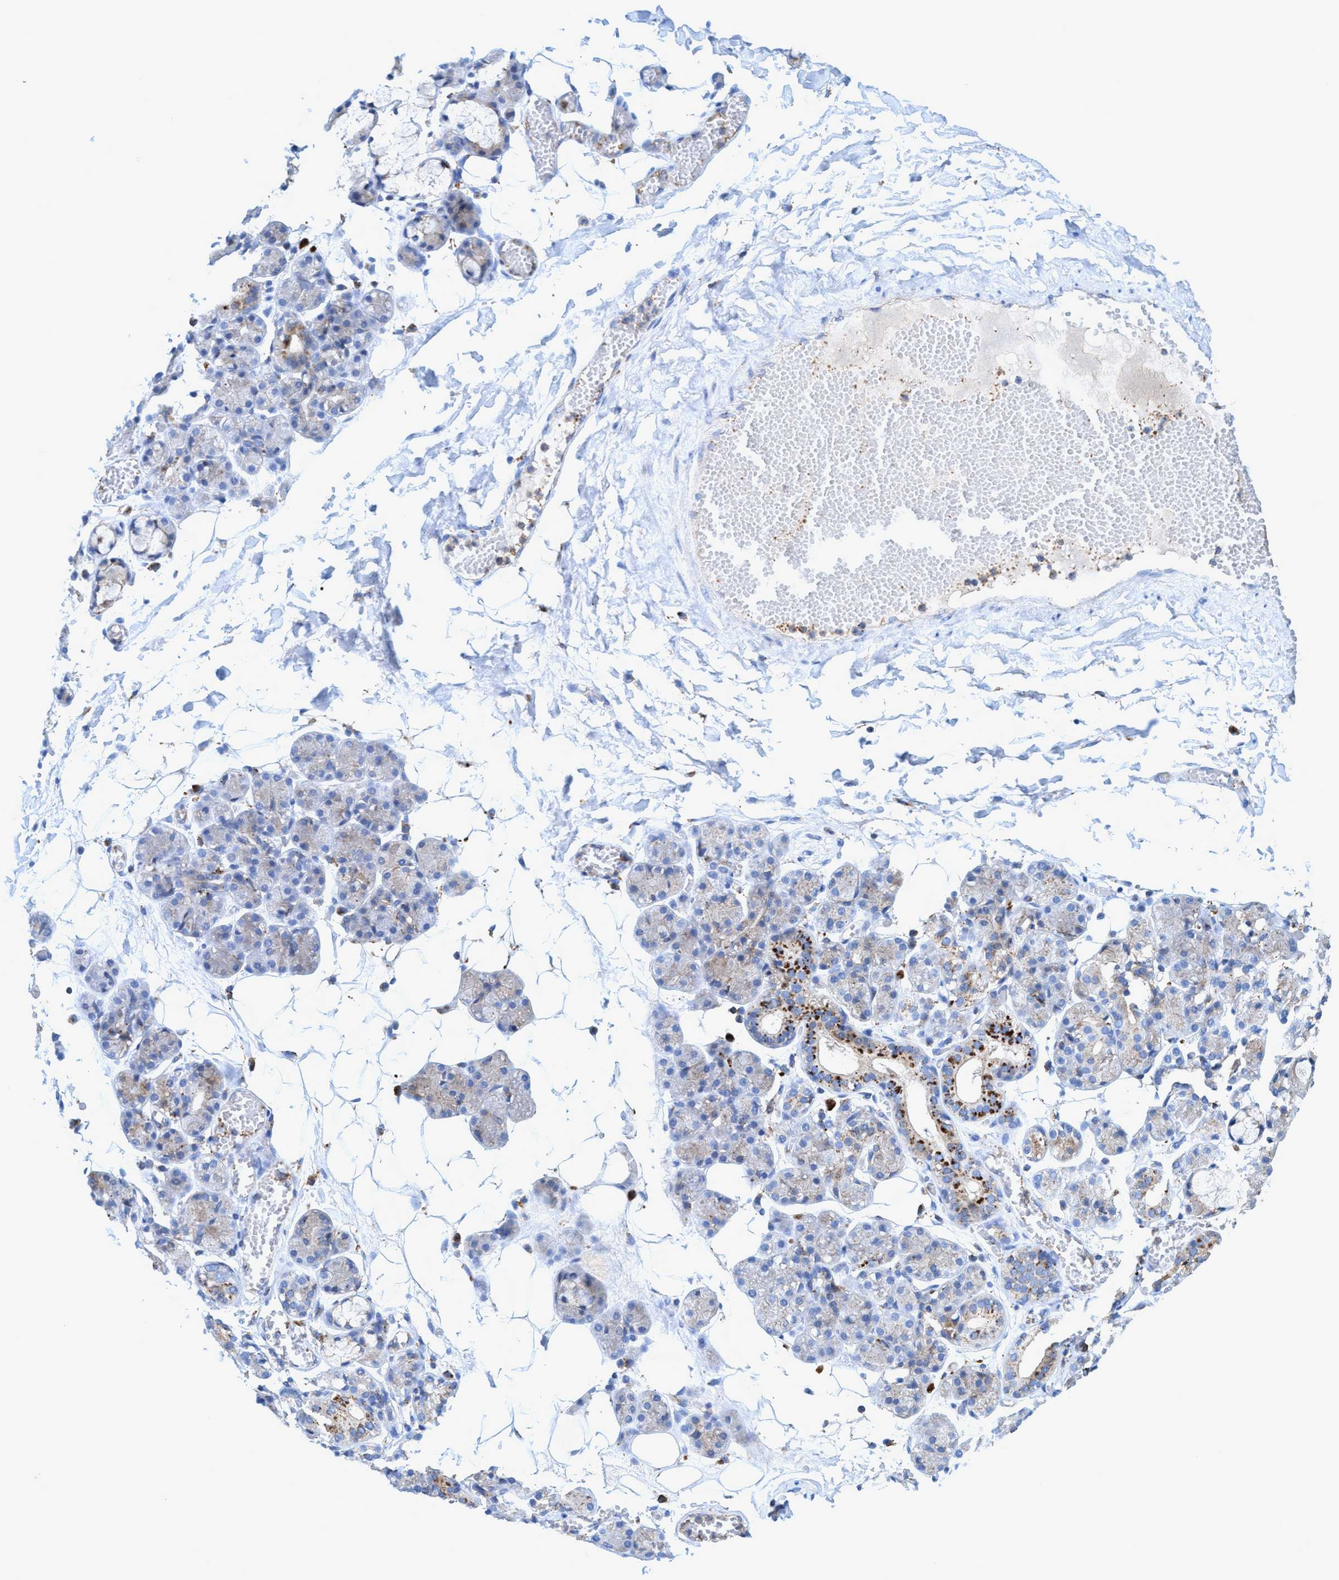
{"staining": {"intensity": "strong", "quantity": "<25%", "location": "cytoplasmic/membranous"}, "tissue": "salivary gland", "cell_type": "Glandular cells", "image_type": "normal", "snomed": [{"axis": "morphology", "description": "Normal tissue, NOS"}, {"axis": "topography", "description": "Salivary gland"}], "caption": "A high-resolution photomicrograph shows IHC staining of normal salivary gland, which shows strong cytoplasmic/membranous positivity in approximately <25% of glandular cells. (Brightfield microscopy of DAB IHC at high magnification).", "gene": "TRIM65", "patient": {"sex": "male", "age": 63}}